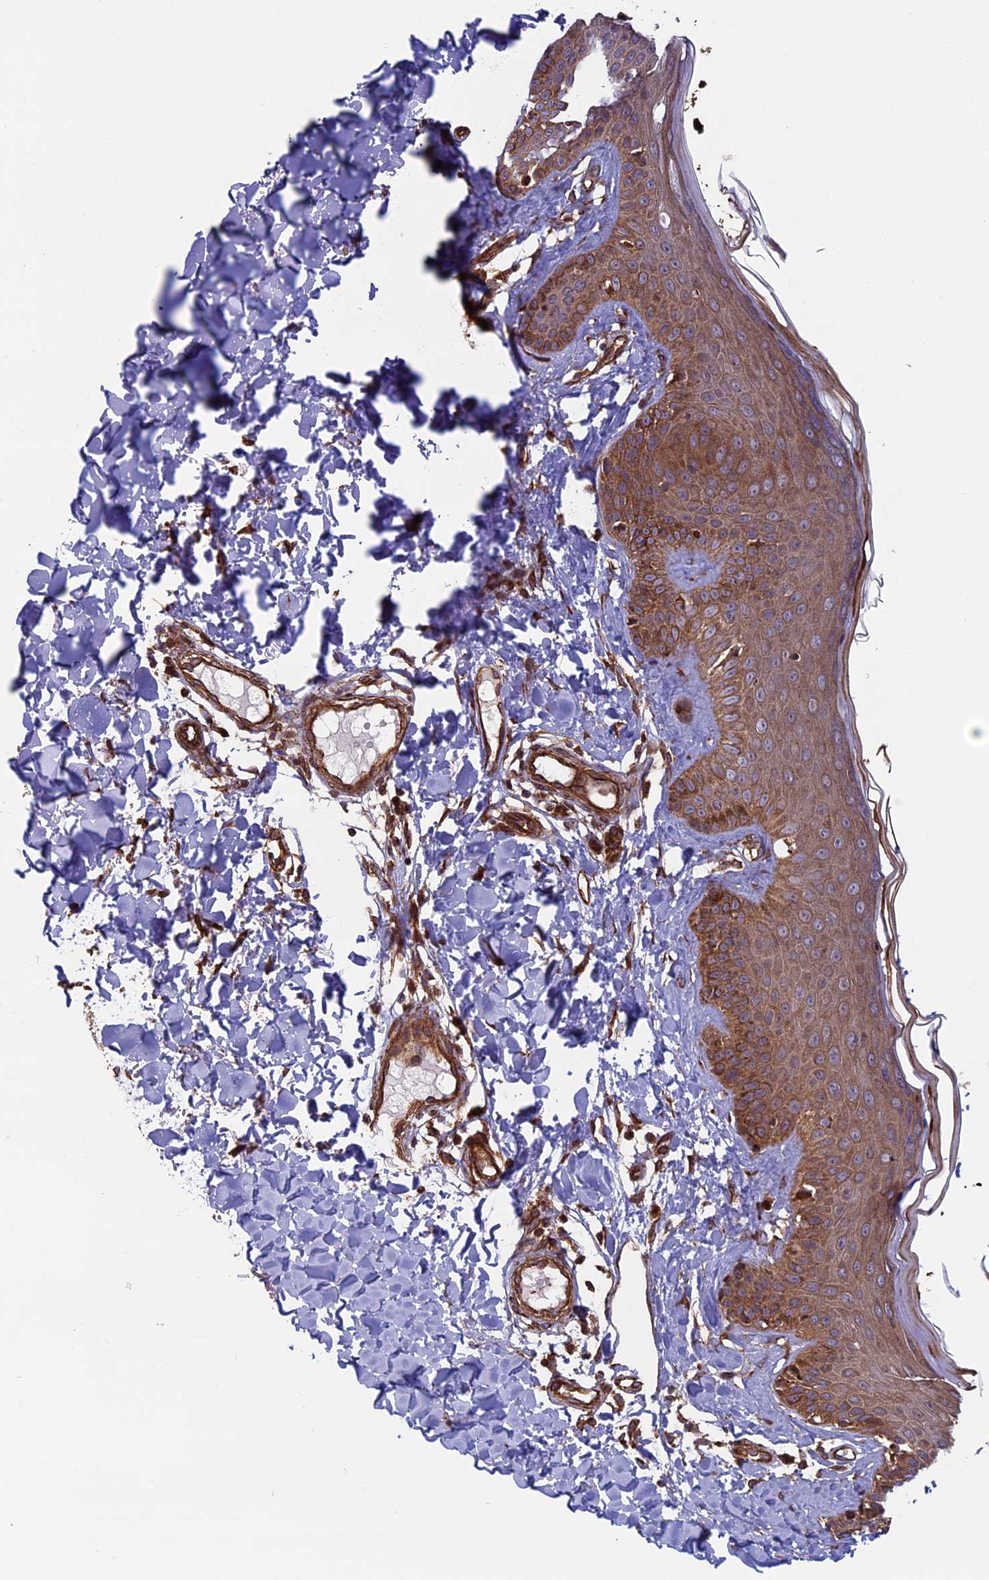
{"staining": {"intensity": "strong", "quantity": ">75%", "location": "cytoplasmic/membranous"}, "tissue": "skin", "cell_type": "Fibroblasts", "image_type": "normal", "snomed": [{"axis": "morphology", "description": "Normal tissue, NOS"}, {"axis": "topography", "description": "Skin"}], "caption": "Immunohistochemistry (IHC) of normal skin reveals high levels of strong cytoplasmic/membranous staining in approximately >75% of fibroblasts.", "gene": "CCDC8", "patient": {"sex": "male", "age": 52}}